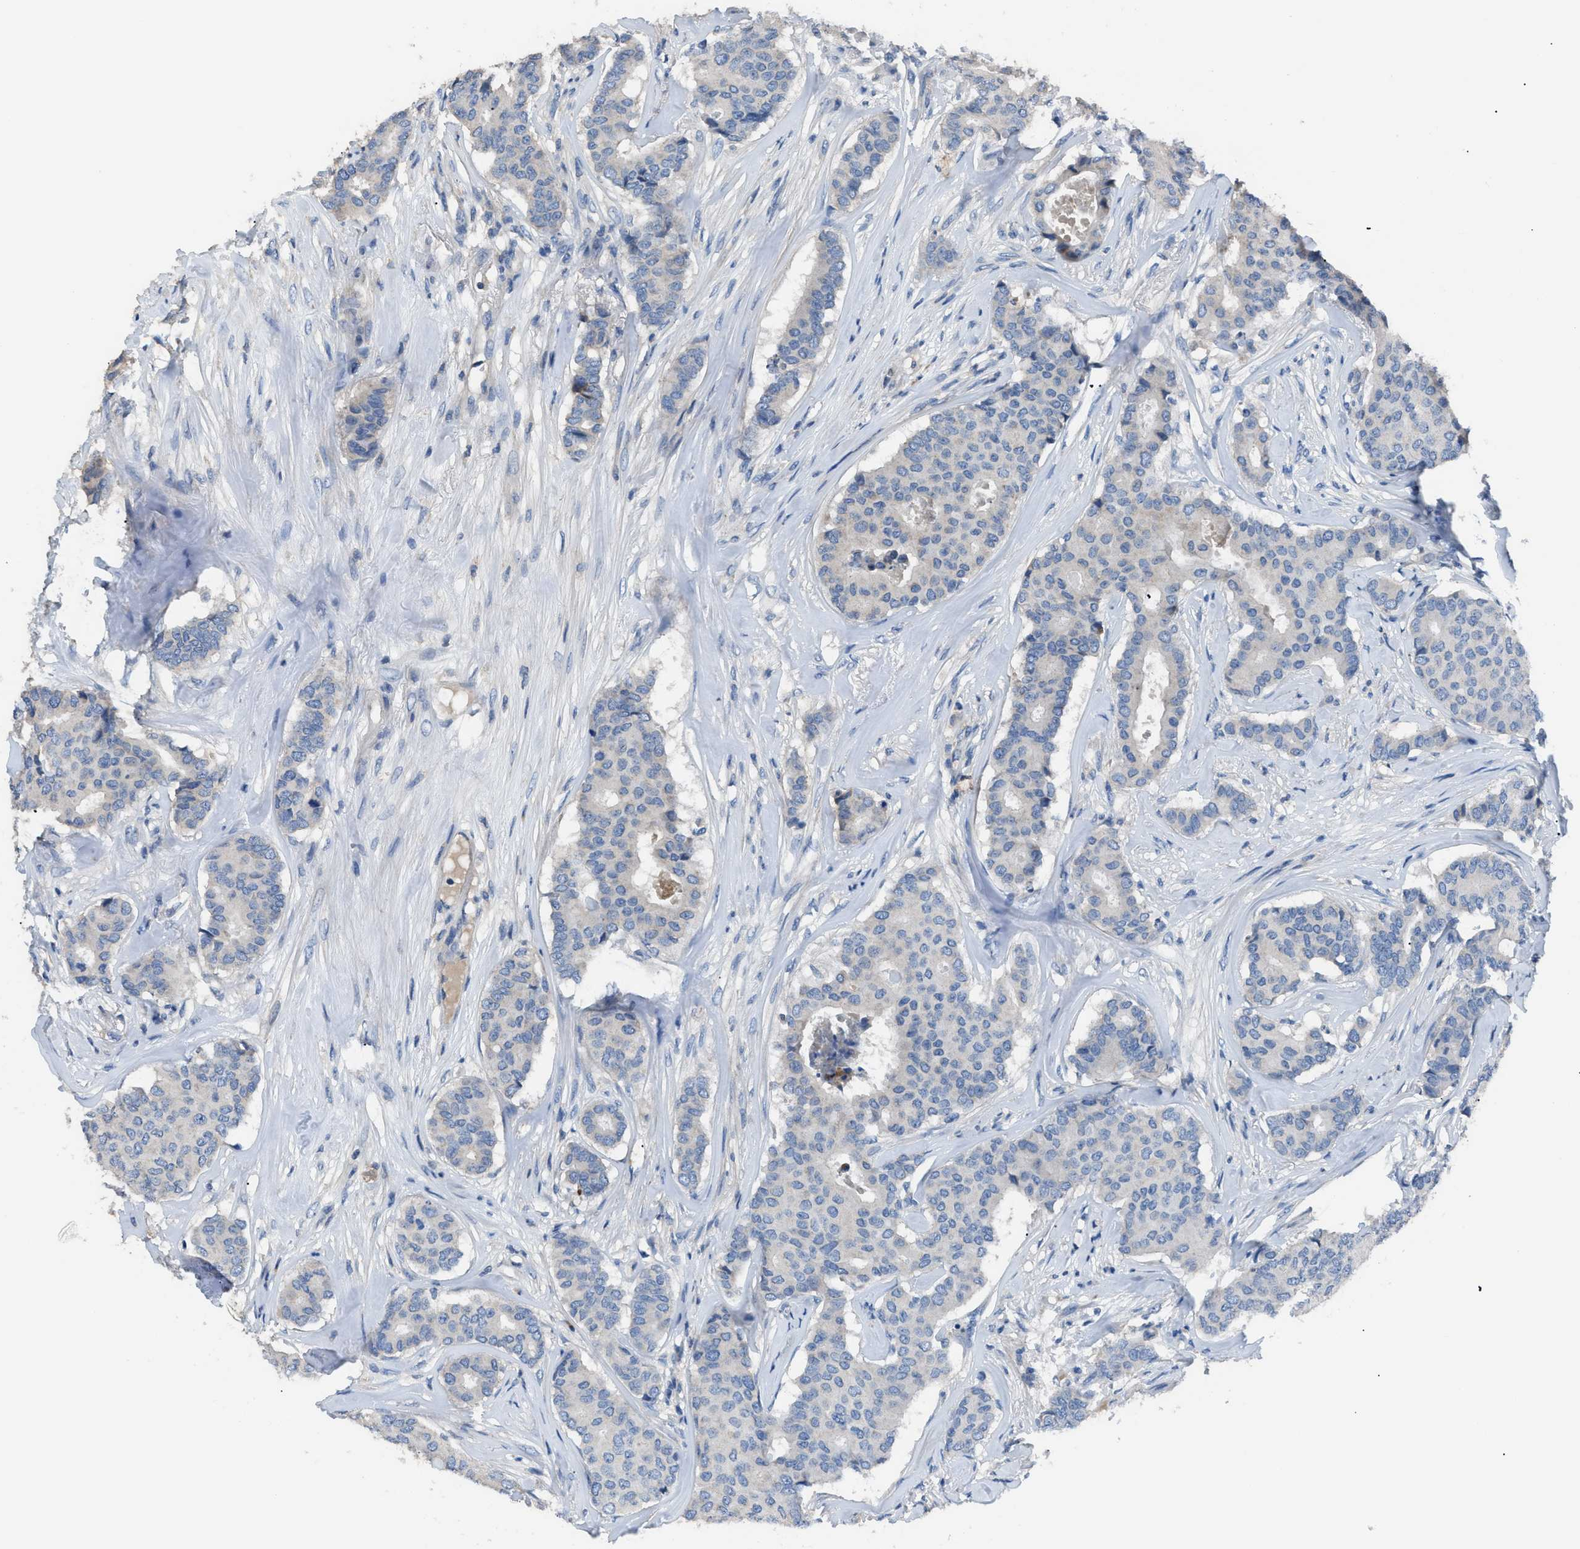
{"staining": {"intensity": "negative", "quantity": "none", "location": "none"}, "tissue": "breast cancer", "cell_type": "Tumor cells", "image_type": "cancer", "snomed": [{"axis": "morphology", "description": "Duct carcinoma"}, {"axis": "topography", "description": "Breast"}], "caption": "Immunohistochemical staining of human breast cancer (infiltrating ductal carcinoma) displays no significant positivity in tumor cells.", "gene": "SGCZ", "patient": {"sex": "female", "age": 75}}